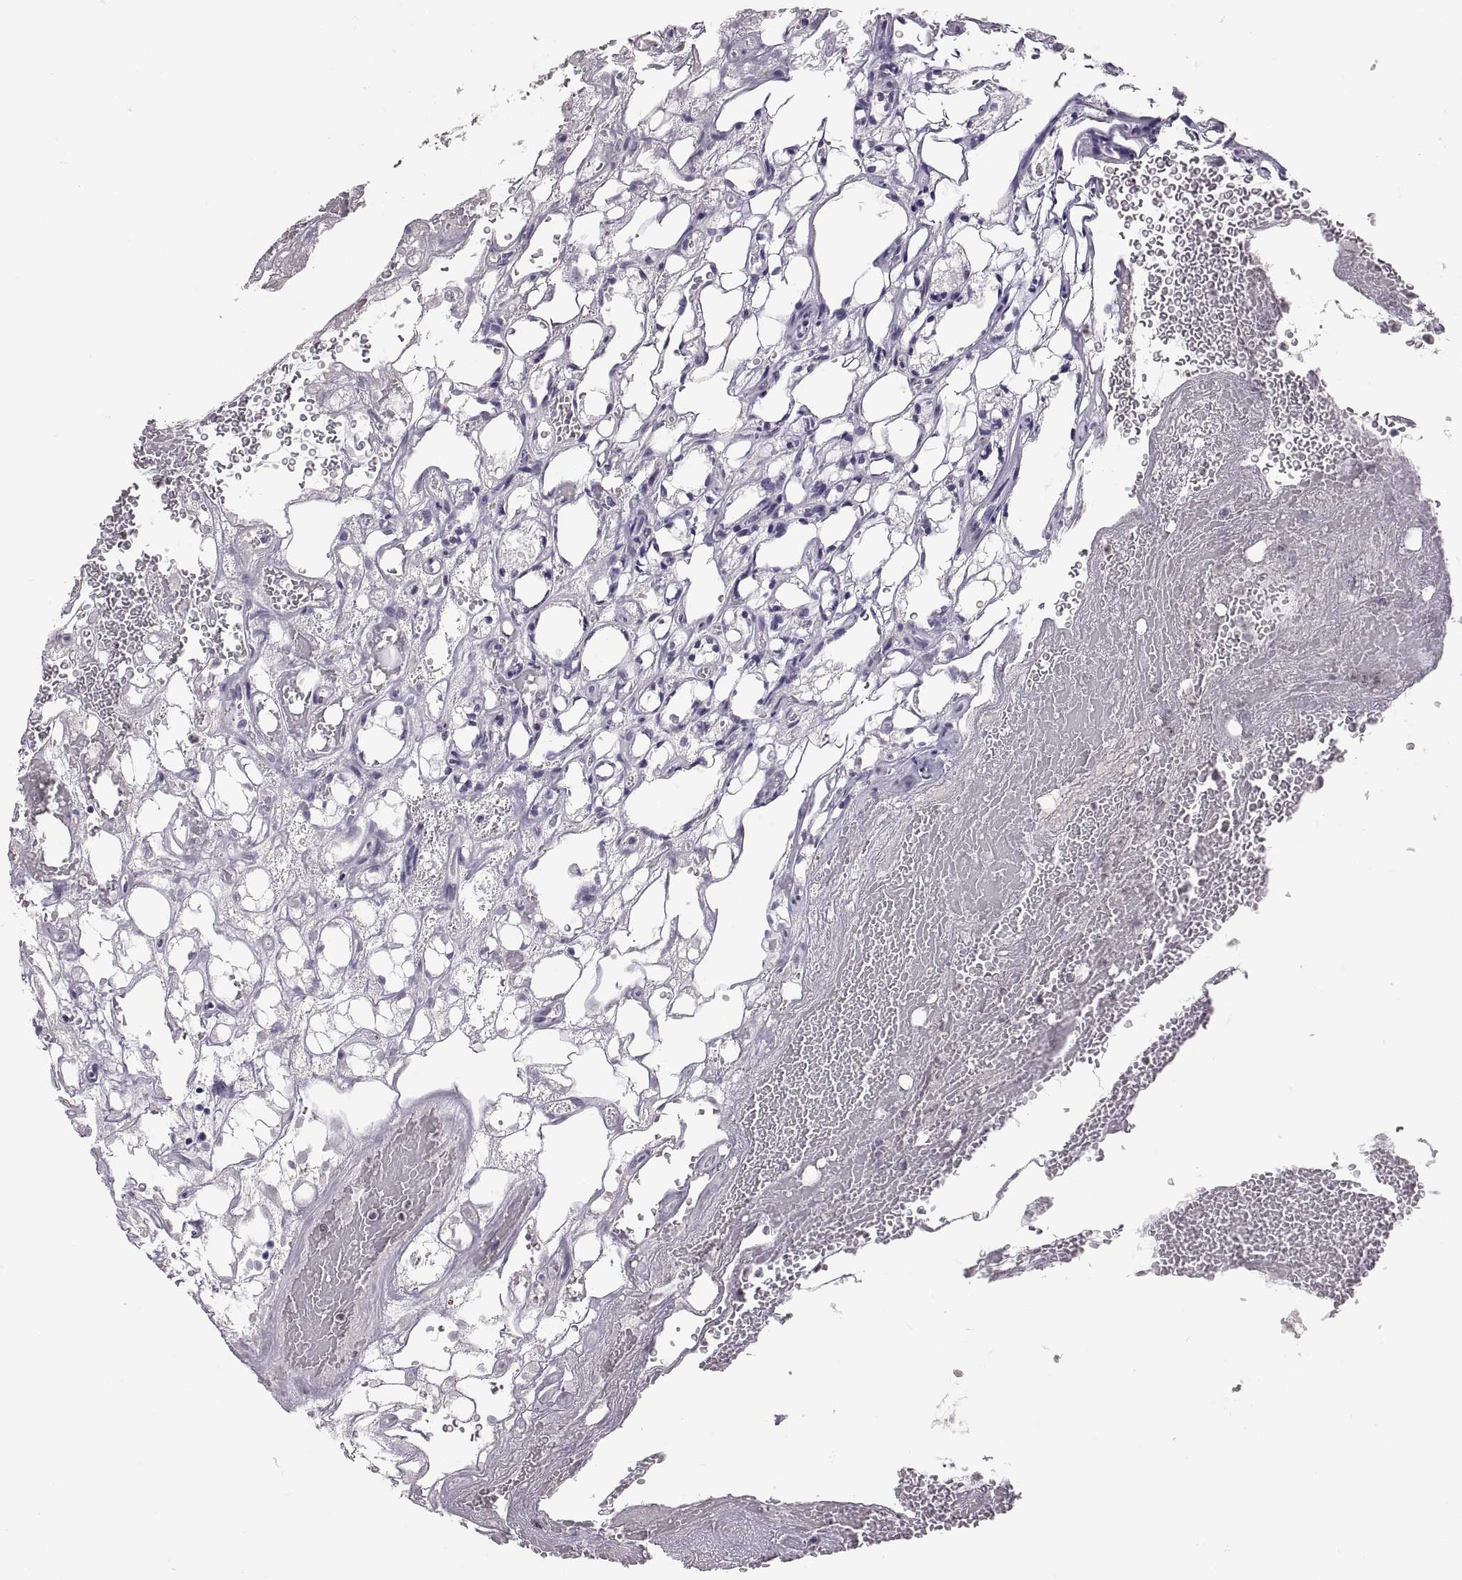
{"staining": {"intensity": "negative", "quantity": "none", "location": "none"}, "tissue": "renal cancer", "cell_type": "Tumor cells", "image_type": "cancer", "snomed": [{"axis": "morphology", "description": "Adenocarcinoma, NOS"}, {"axis": "topography", "description": "Kidney"}], "caption": "A micrograph of human renal cancer is negative for staining in tumor cells.", "gene": "SNAI1", "patient": {"sex": "female", "age": 69}}